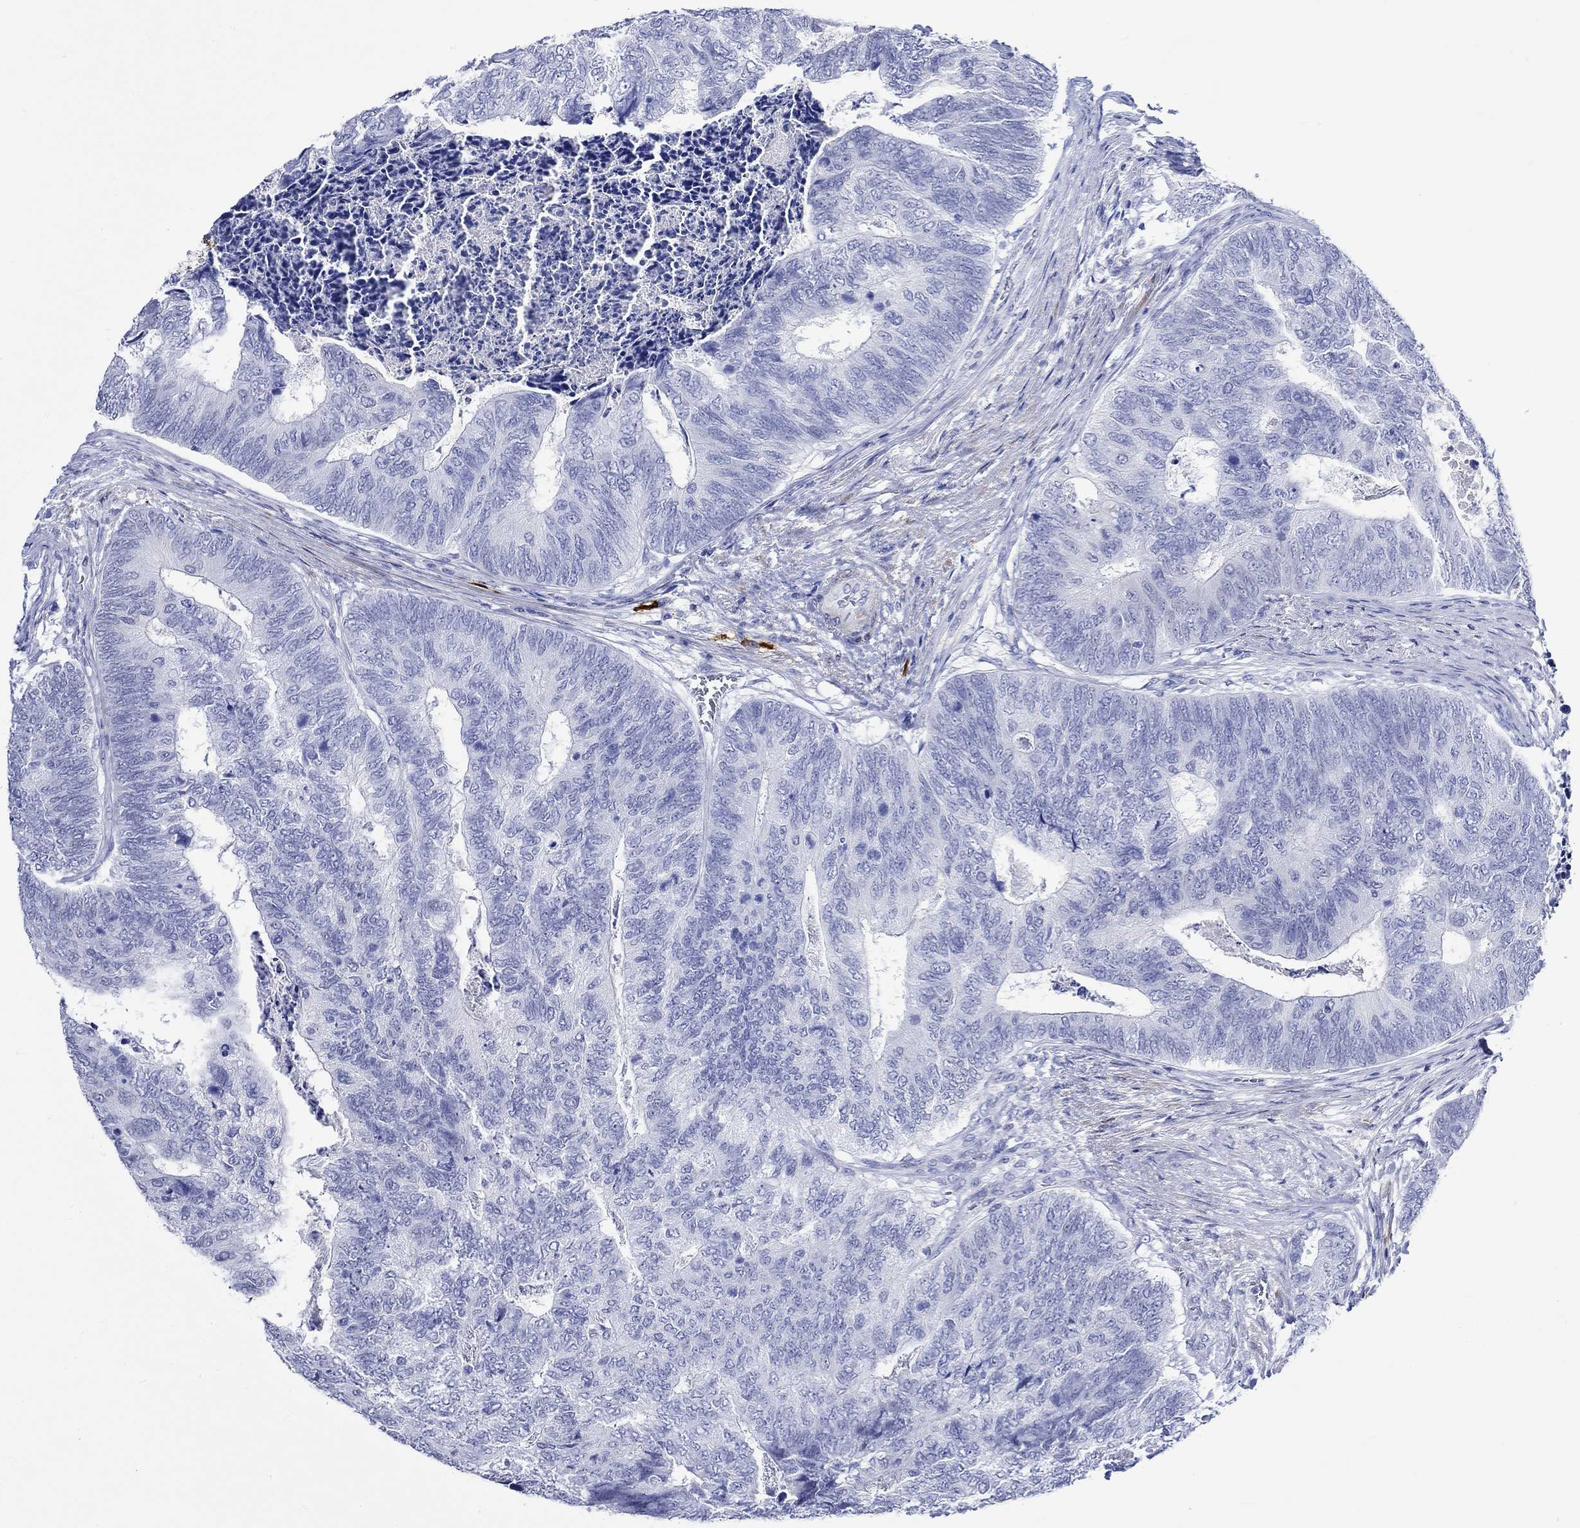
{"staining": {"intensity": "negative", "quantity": "none", "location": "none"}, "tissue": "colorectal cancer", "cell_type": "Tumor cells", "image_type": "cancer", "snomed": [{"axis": "morphology", "description": "Adenocarcinoma, NOS"}, {"axis": "topography", "description": "Colon"}], "caption": "A histopathology image of human colorectal adenocarcinoma is negative for staining in tumor cells. The staining is performed using DAB brown chromogen with nuclei counter-stained in using hematoxylin.", "gene": "CRYAB", "patient": {"sex": "female", "age": 67}}